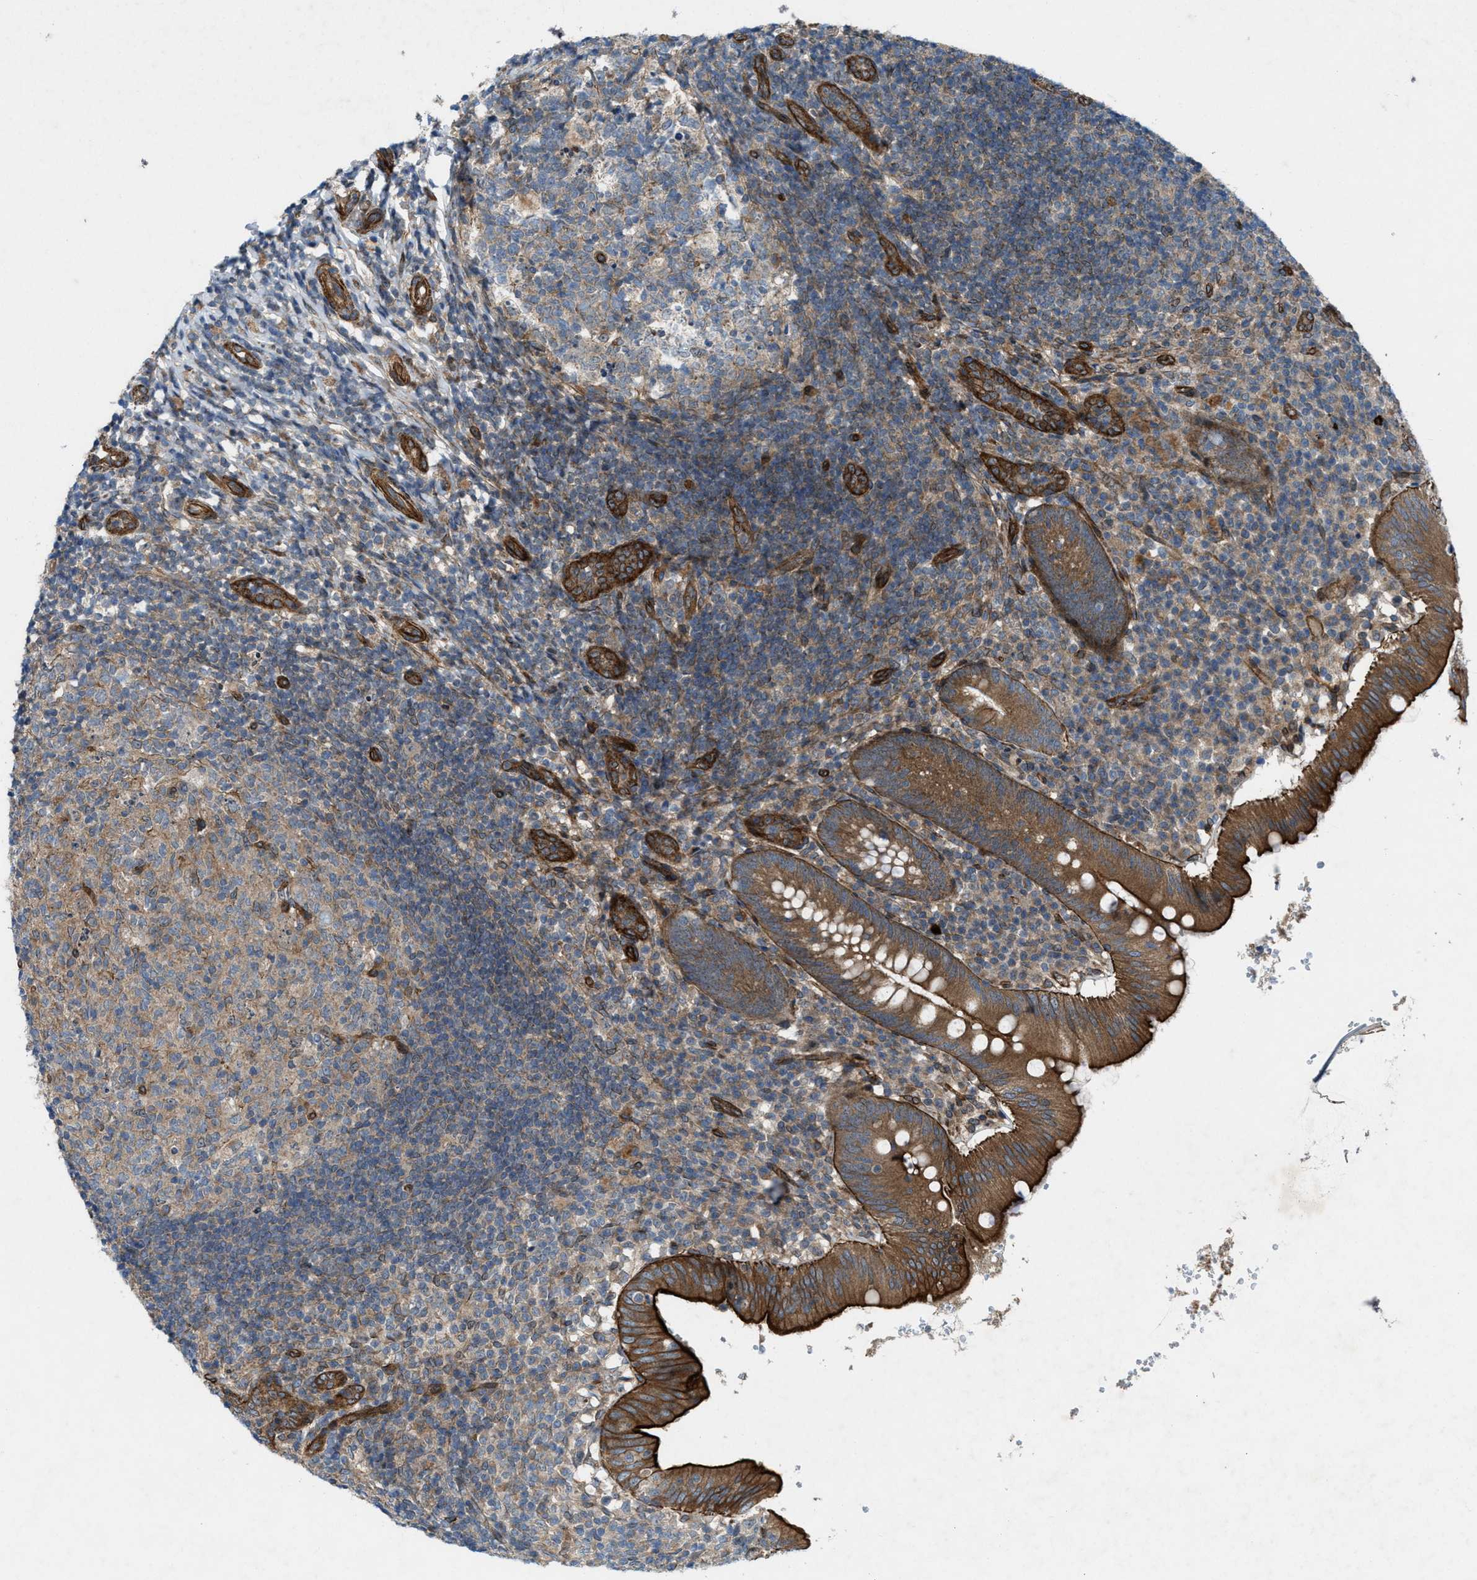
{"staining": {"intensity": "strong", "quantity": ">75%", "location": "cytoplasmic/membranous"}, "tissue": "appendix", "cell_type": "Glandular cells", "image_type": "normal", "snomed": [{"axis": "morphology", "description": "Normal tissue, NOS"}, {"axis": "topography", "description": "Appendix"}], "caption": "Immunohistochemical staining of benign appendix shows high levels of strong cytoplasmic/membranous staining in about >75% of glandular cells. The staining is performed using DAB (3,3'-diaminobenzidine) brown chromogen to label protein expression. The nuclei are counter-stained blue using hematoxylin.", "gene": "URGCP", "patient": {"sex": "male", "age": 8}}